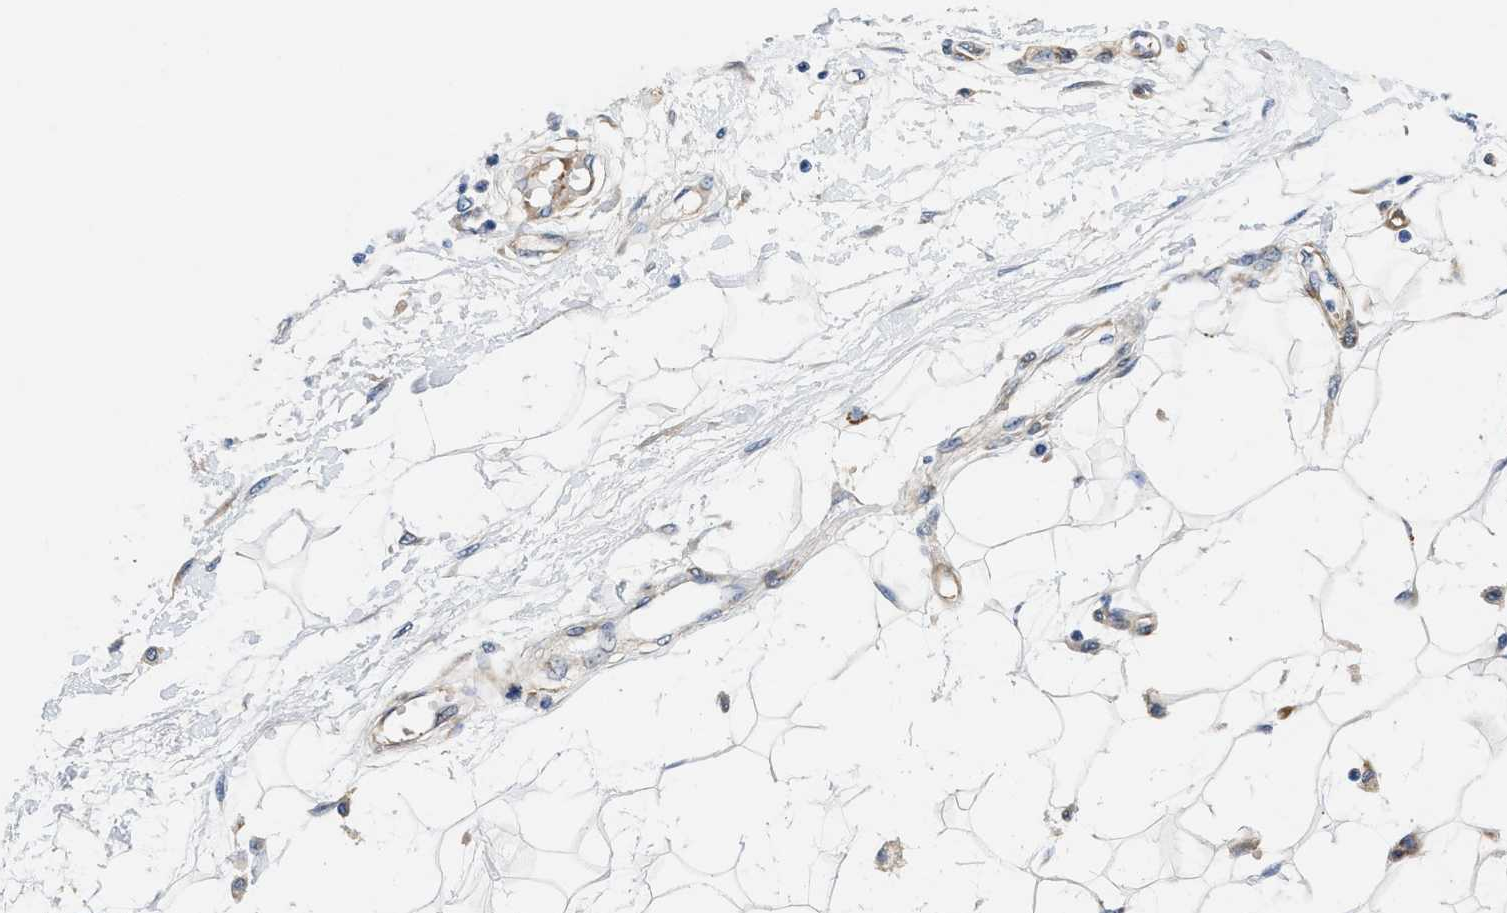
{"staining": {"intensity": "negative", "quantity": "none", "location": "none"}, "tissue": "adipose tissue", "cell_type": "Adipocytes", "image_type": "normal", "snomed": [{"axis": "morphology", "description": "Normal tissue, NOS"}, {"axis": "morphology", "description": "Squamous cell carcinoma, NOS"}, {"axis": "topography", "description": "Skin"}, {"axis": "topography", "description": "Peripheral nerve tissue"}], "caption": "Adipocytes are negative for protein expression in unremarkable human adipose tissue.", "gene": "RAPH1", "patient": {"sex": "male", "age": 83}}